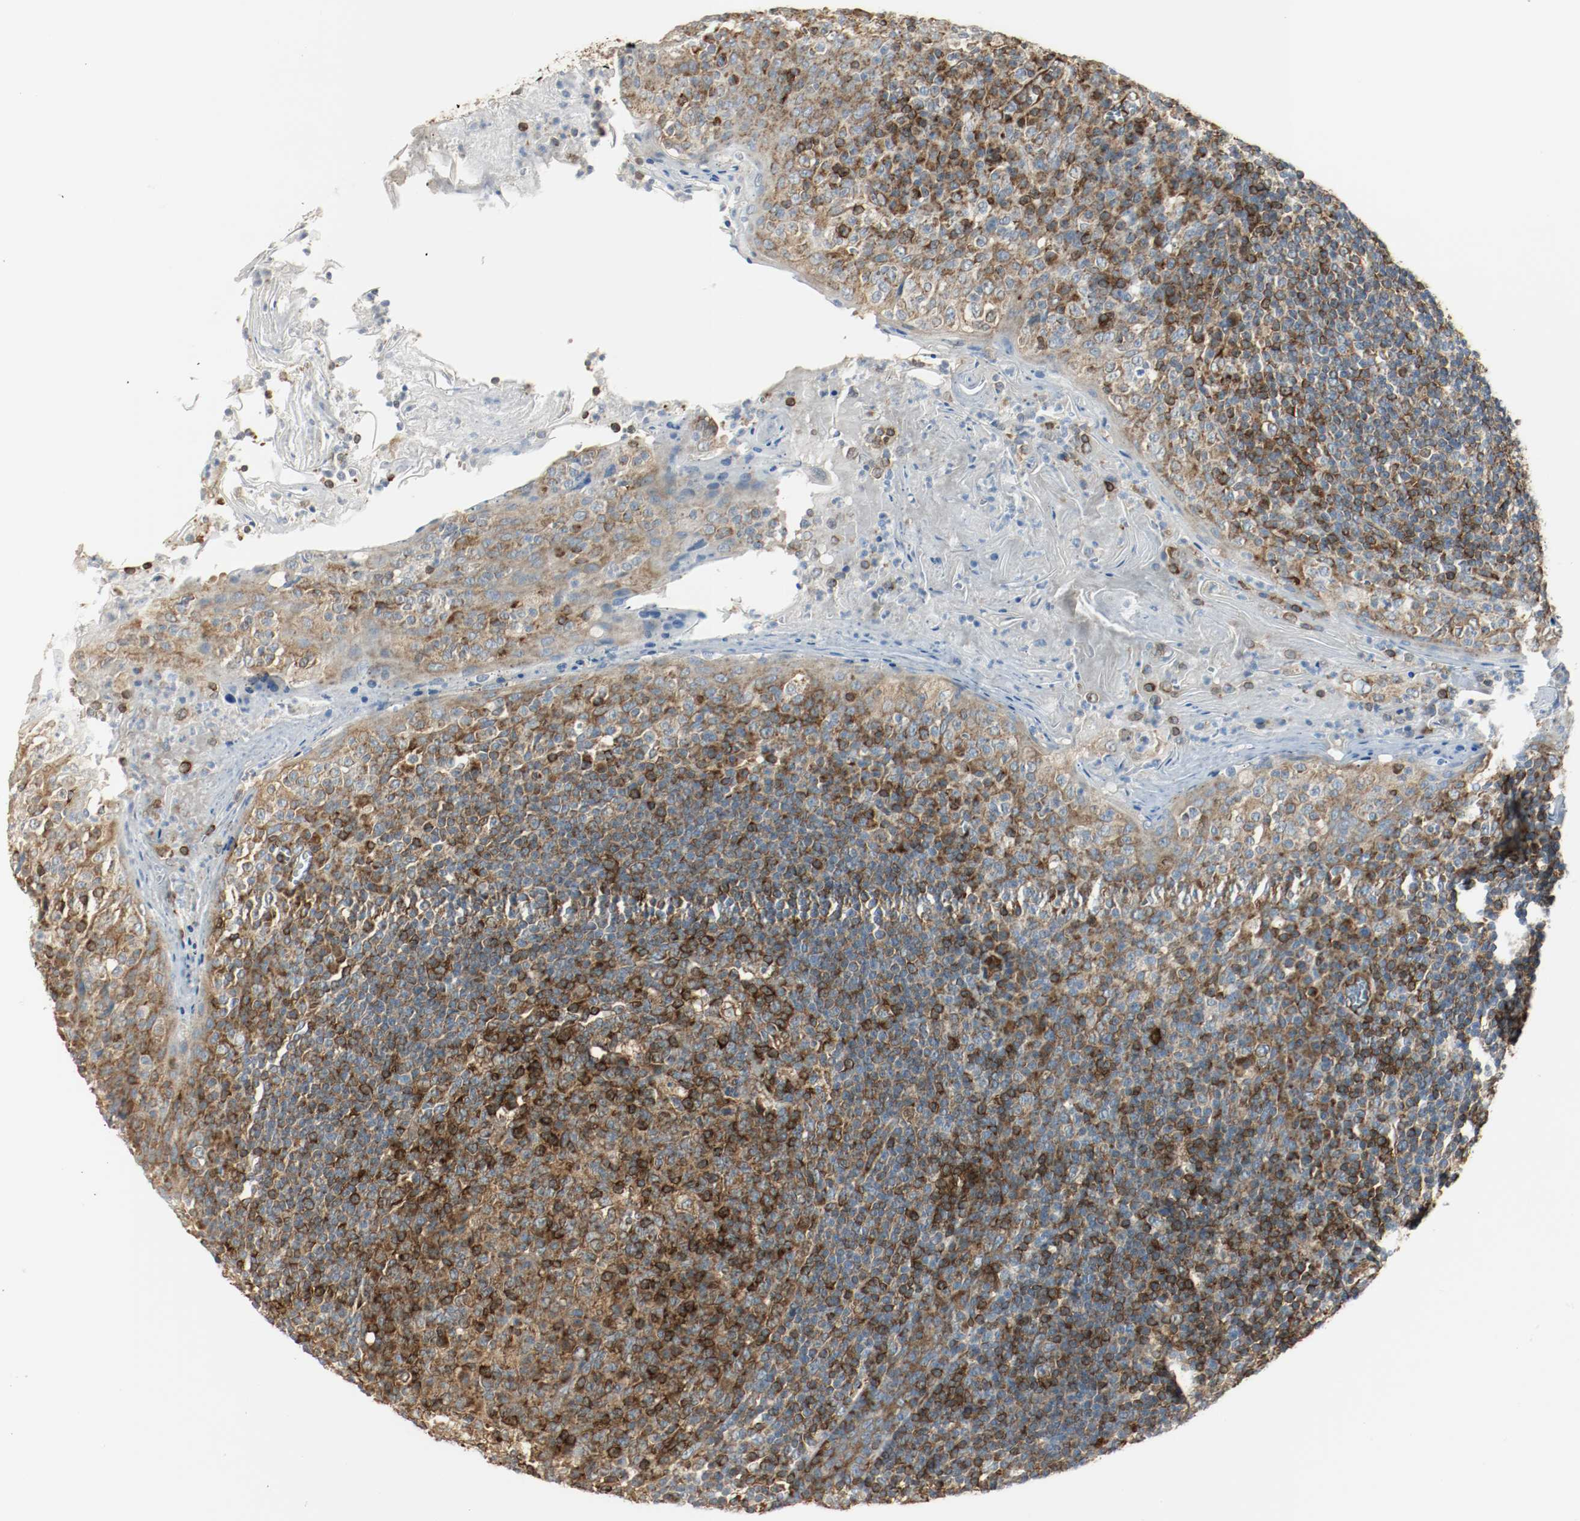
{"staining": {"intensity": "strong", "quantity": ">75%", "location": "cytoplasmic/membranous"}, "tissue": "tonsil", "cell_type": "Germinal center cells", "image_type": "normal", "snomed": [{"axis": "morphology", "description": "Normal tissue, NOS"}, {"axis": "topography", "description": "Tonsil"}], "caption": "A brown stain highlights strong cytoplasmic/membranous staining of a protein in germinal center cells of unremarkable tonsil. The protein of interest is shown in brown color, while the nuclei are stained blue.", "gene": "PLCG1", "patient": {"sex": "male", "age": 31}}